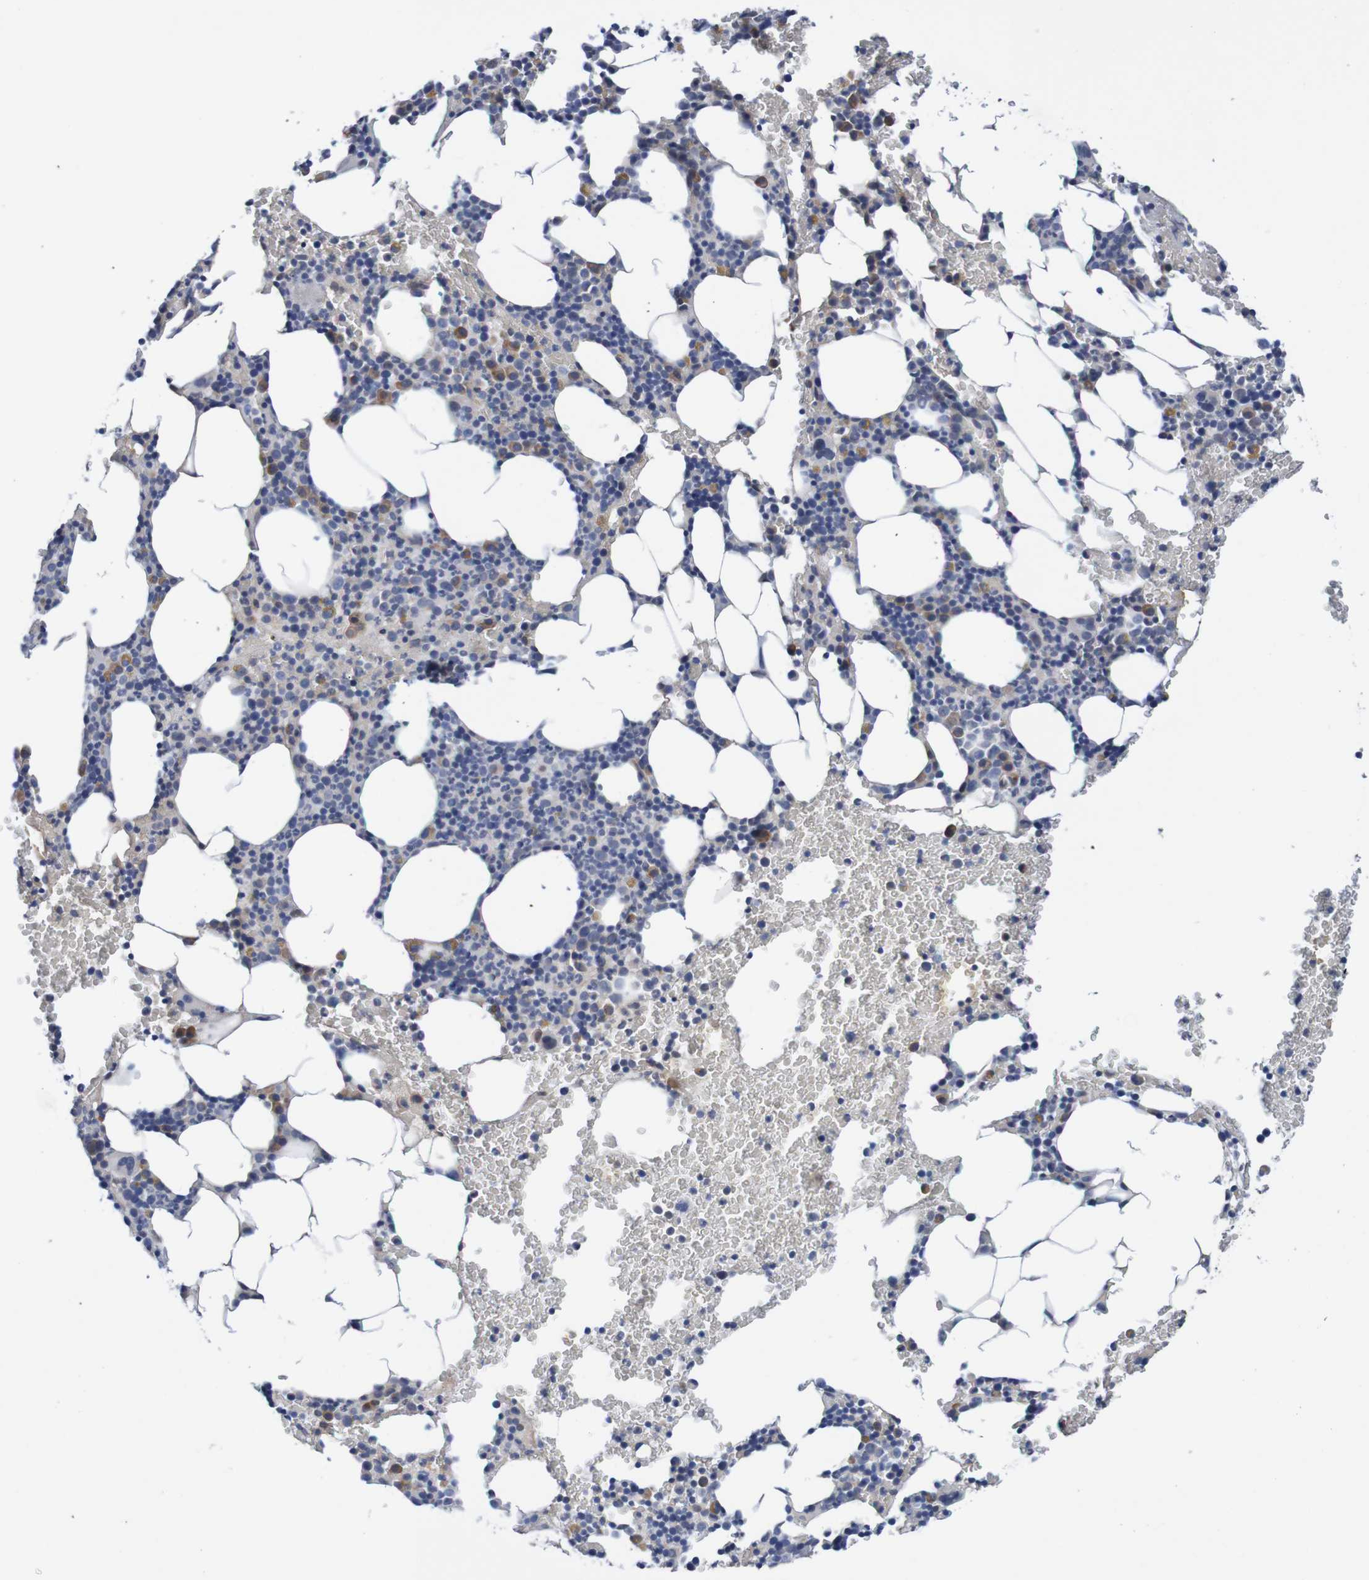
{"staining": {"intensity": "moderate", "quantity": "<25%", "location": "cytoplasmic/membranous"}, "tissue": "bone marrow", "cell_type": "Hematopoietic cells", "image_type": "normal", "snomed": [{"axis": "morphology", "description": "Normal tissue, NOS"}, {"axis": "morphology", "description": "Inflammation, NOS"}, {"axis": "topography", "description": "Bone marrow"}], "caption": "Moderate cytoplasmic/membranous expression is identified in approximately <25% of hematopoietic cells in unremarkable bone marrow.", "gene": "CPED1", "patient": {"sex": "female", "age": 70}}